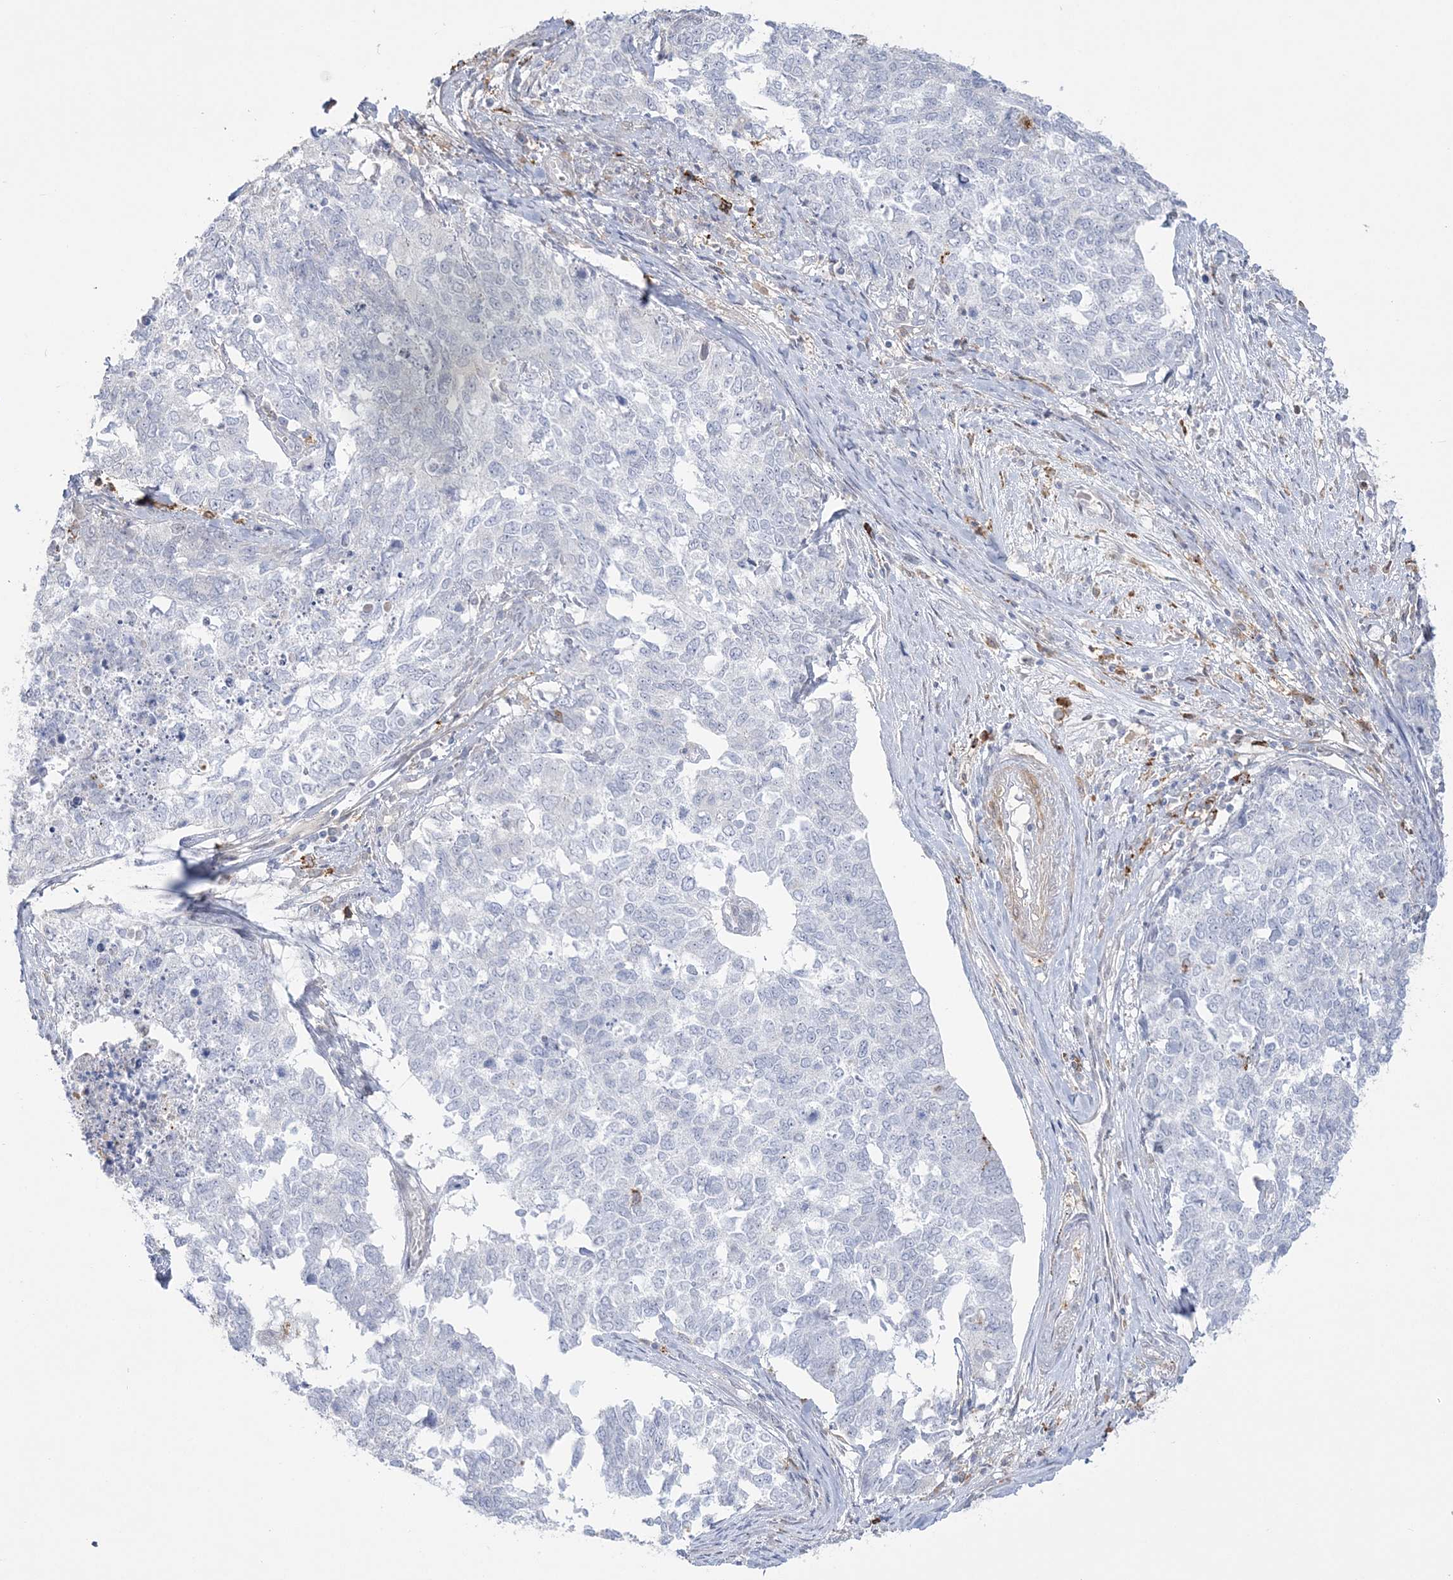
{"staining": {"intensity": "negative", "quantity": "none", "location": "none"}, "tissue": "cervical cancer", "cell_type": "Tumor cells", "image_type": "cancer", "snomed": [{"axis": "morphology", "description": "Squamous cell carcinoma, NOS"}, {"axis": "topography", "description": "Cervix"}], "caption": "High power microscopy micrograph of an immunohistochemistry image of cervical cancer, revealing no significant staining in tumor cells.", "gene": "HAAO", "patient": {"sex": "female", "age": 63}}